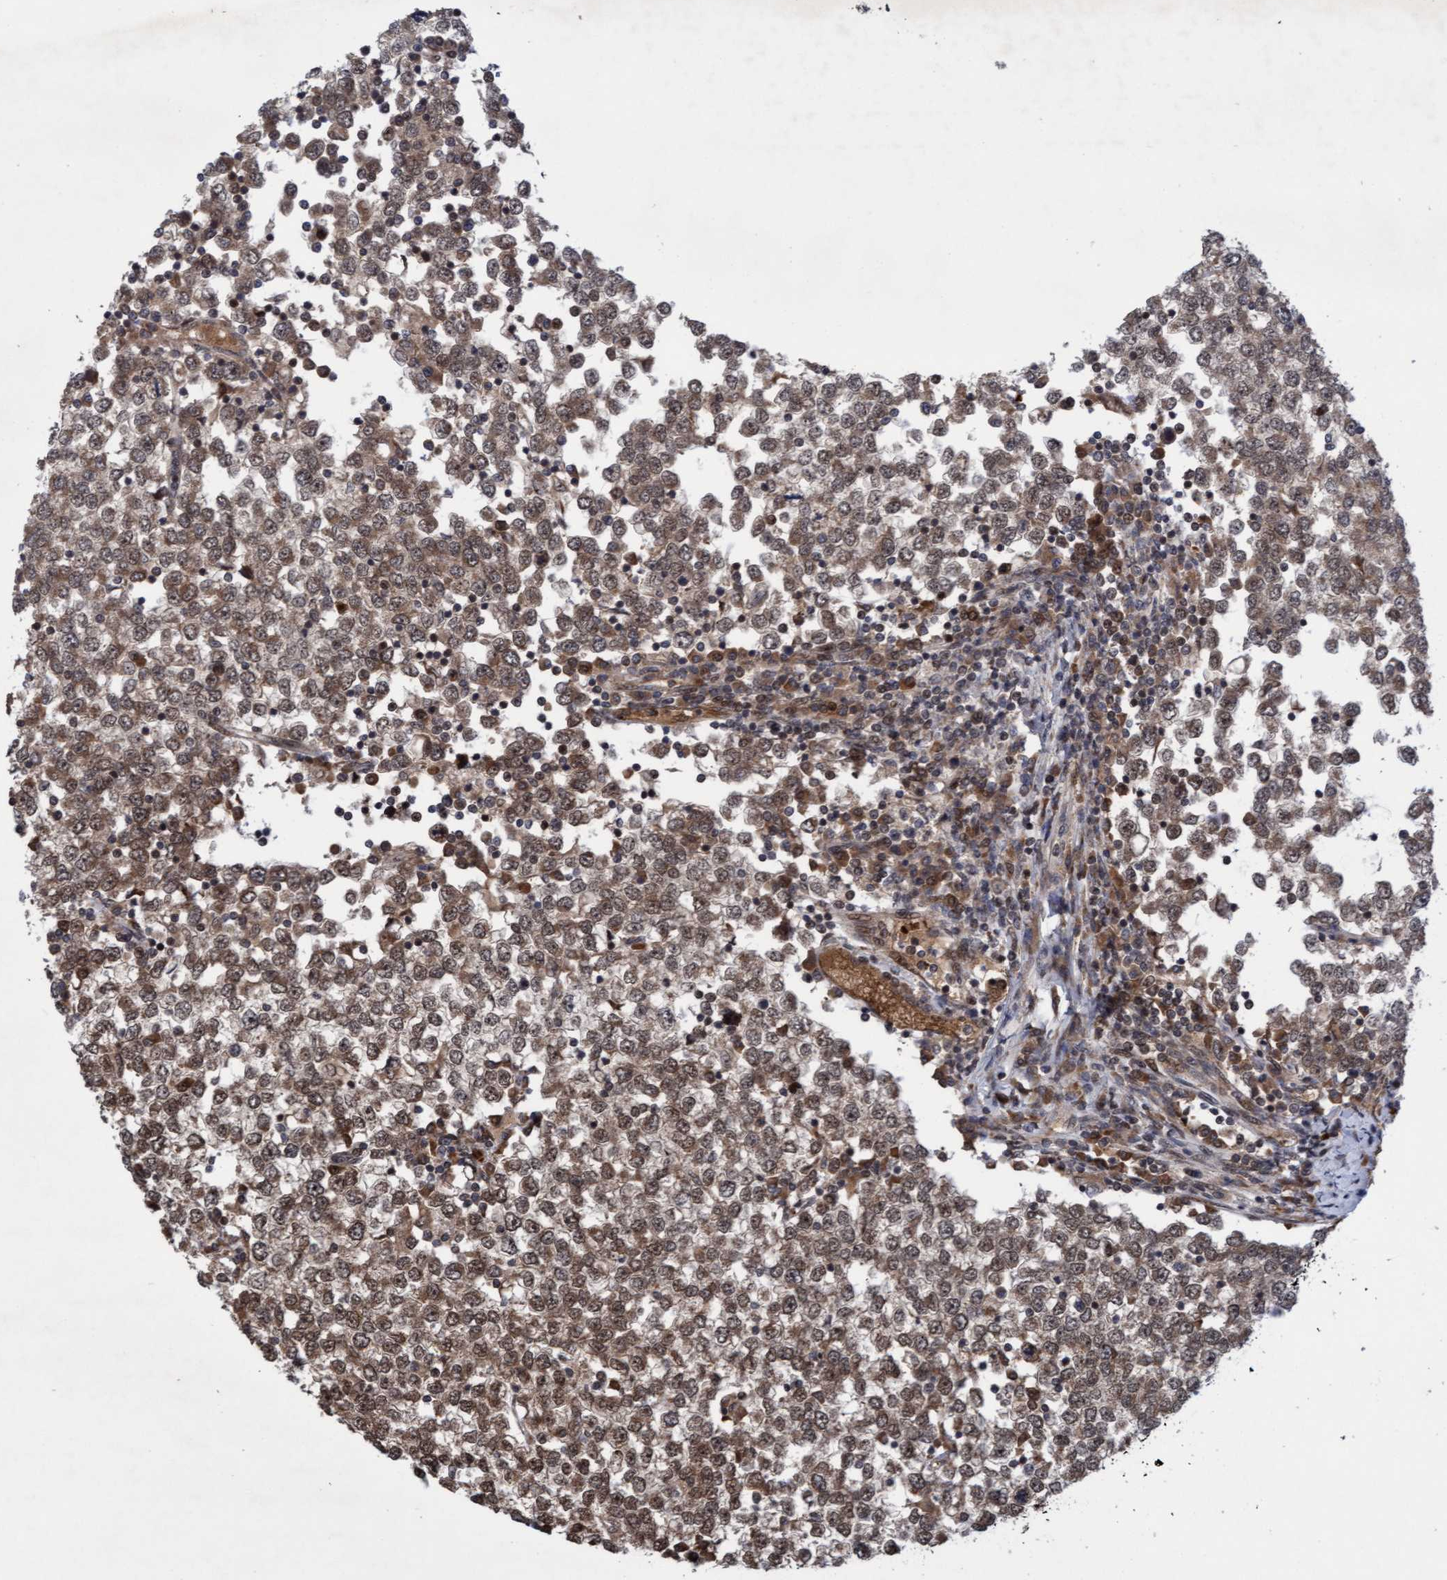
{"staining": {"intensity": "weak", "quantity": ">75%", "location": "cytoplasmic/membranous,nuclear"}, "tissue": "testis cancer", "cell_type": "Tumor cells", "image_type": "cancer", "snomed": [{"axis": "morphology", "description": "Seminoma, NOS"}, {"axis": "topography", "description": "Testis"}], "caption": "Brown immunohistochemical staining in testis cancer (seminoma) shows weak cytoplasmic/membranous and nuclear positivity in about >75% of tumor cells. (Stains: DAB (3,3'-diaminobenzidine) in brown, nuclei in blue, Microscopy: brightfield microscopy at high magnification).", "gene": "TANC2", "patient": {"sex": "male", "age": 65}}